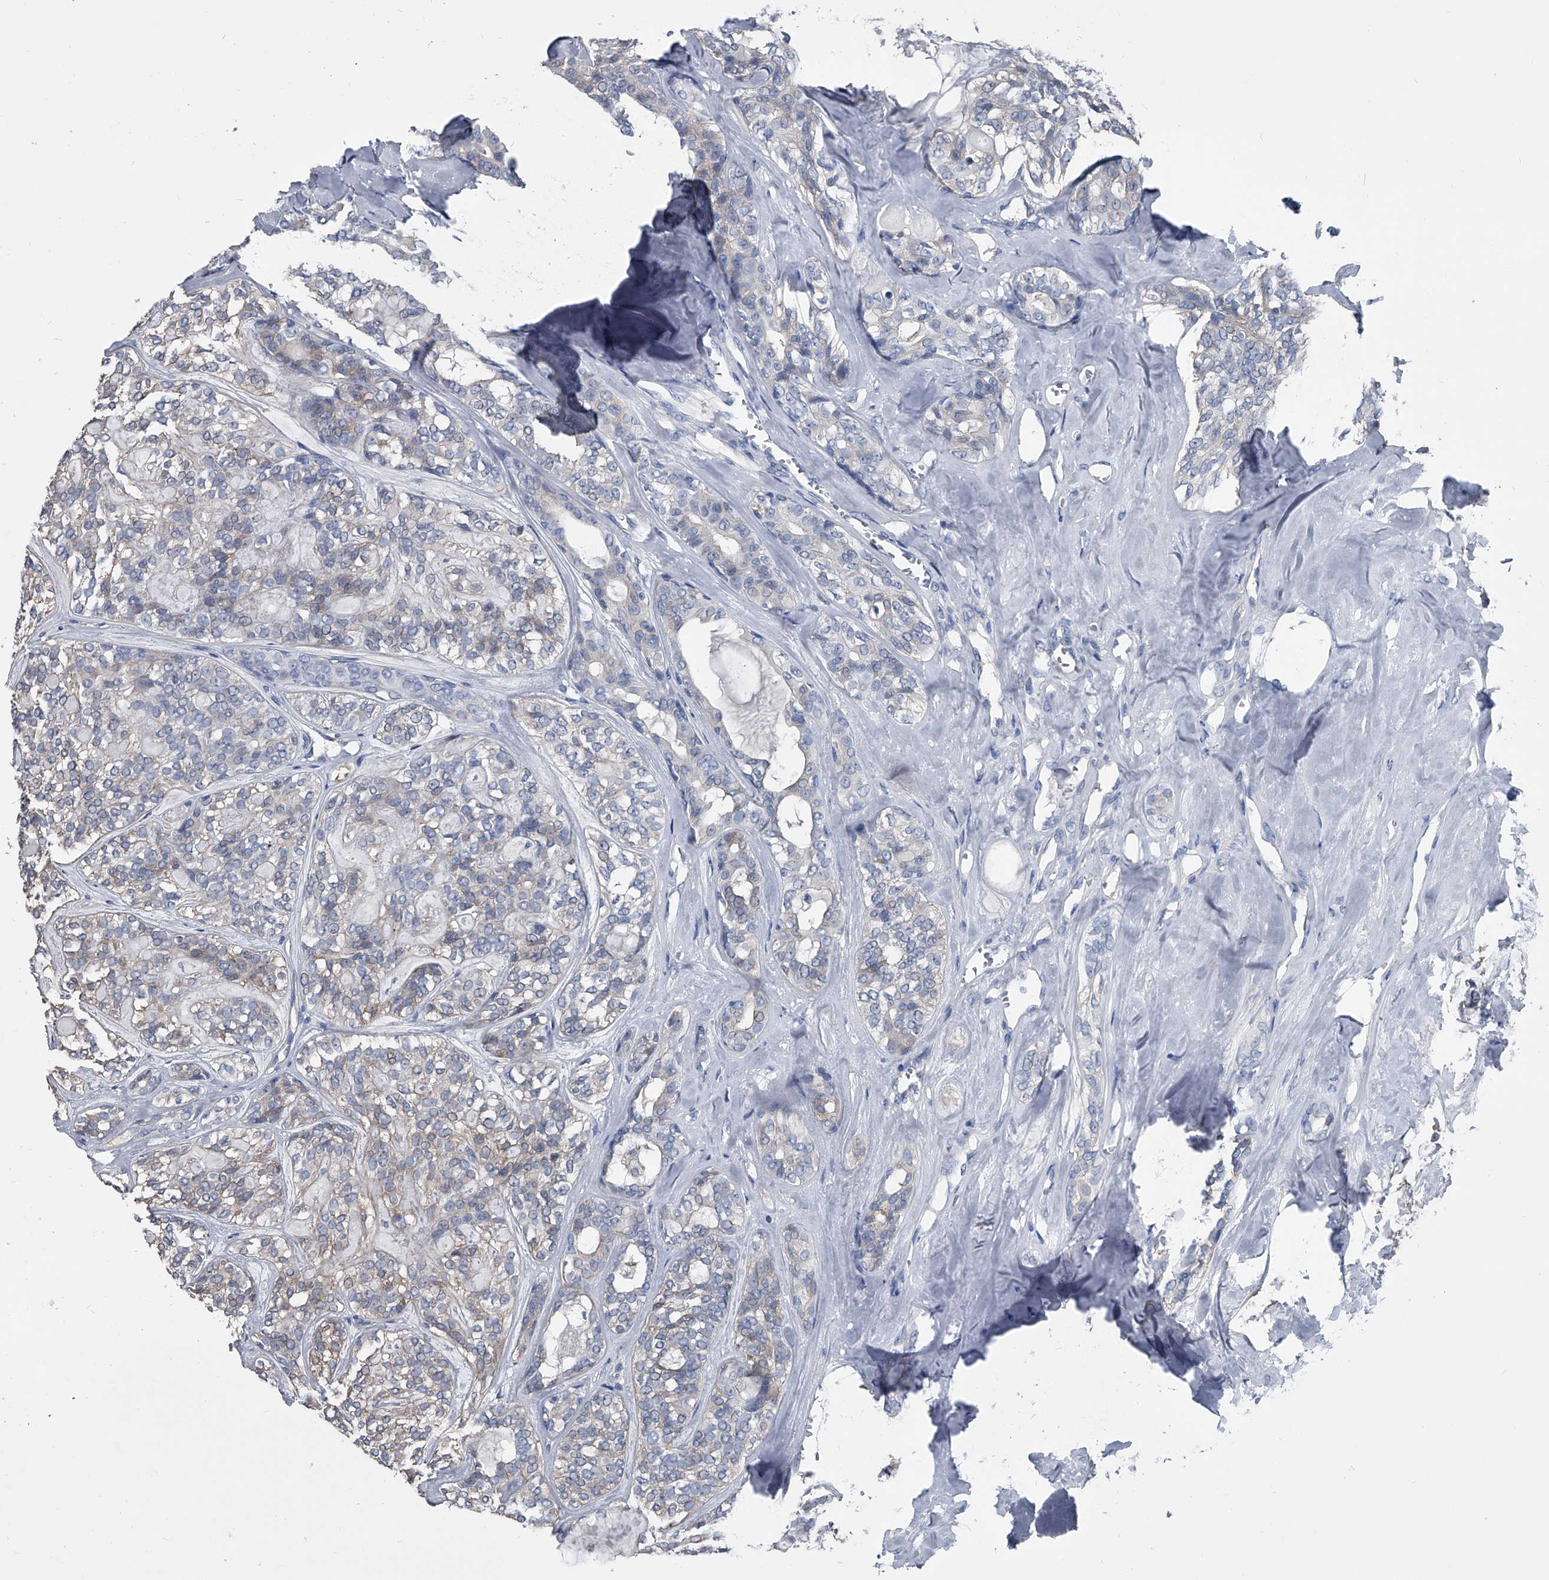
{"staining": {"intensity": "negative", "quantity": "none", "location": "none"}, "tissue": "head and neck cancer", "cell_type": "Tumor cells", "image_type": "cancer", "snomed": [{"axis": "morphology", "description": "Adenocarcinoma, NOS"}, {"axis": "topography", "description": "Head-Neck"}], "caption": "A high-resolution micrograph shows immunohistochemistry (IHC) staining of head and neck cancer, which shows no significant expression in tumor cells.", "gene": "KIF13A", "patient": {"sex": "male", "age": 66}}